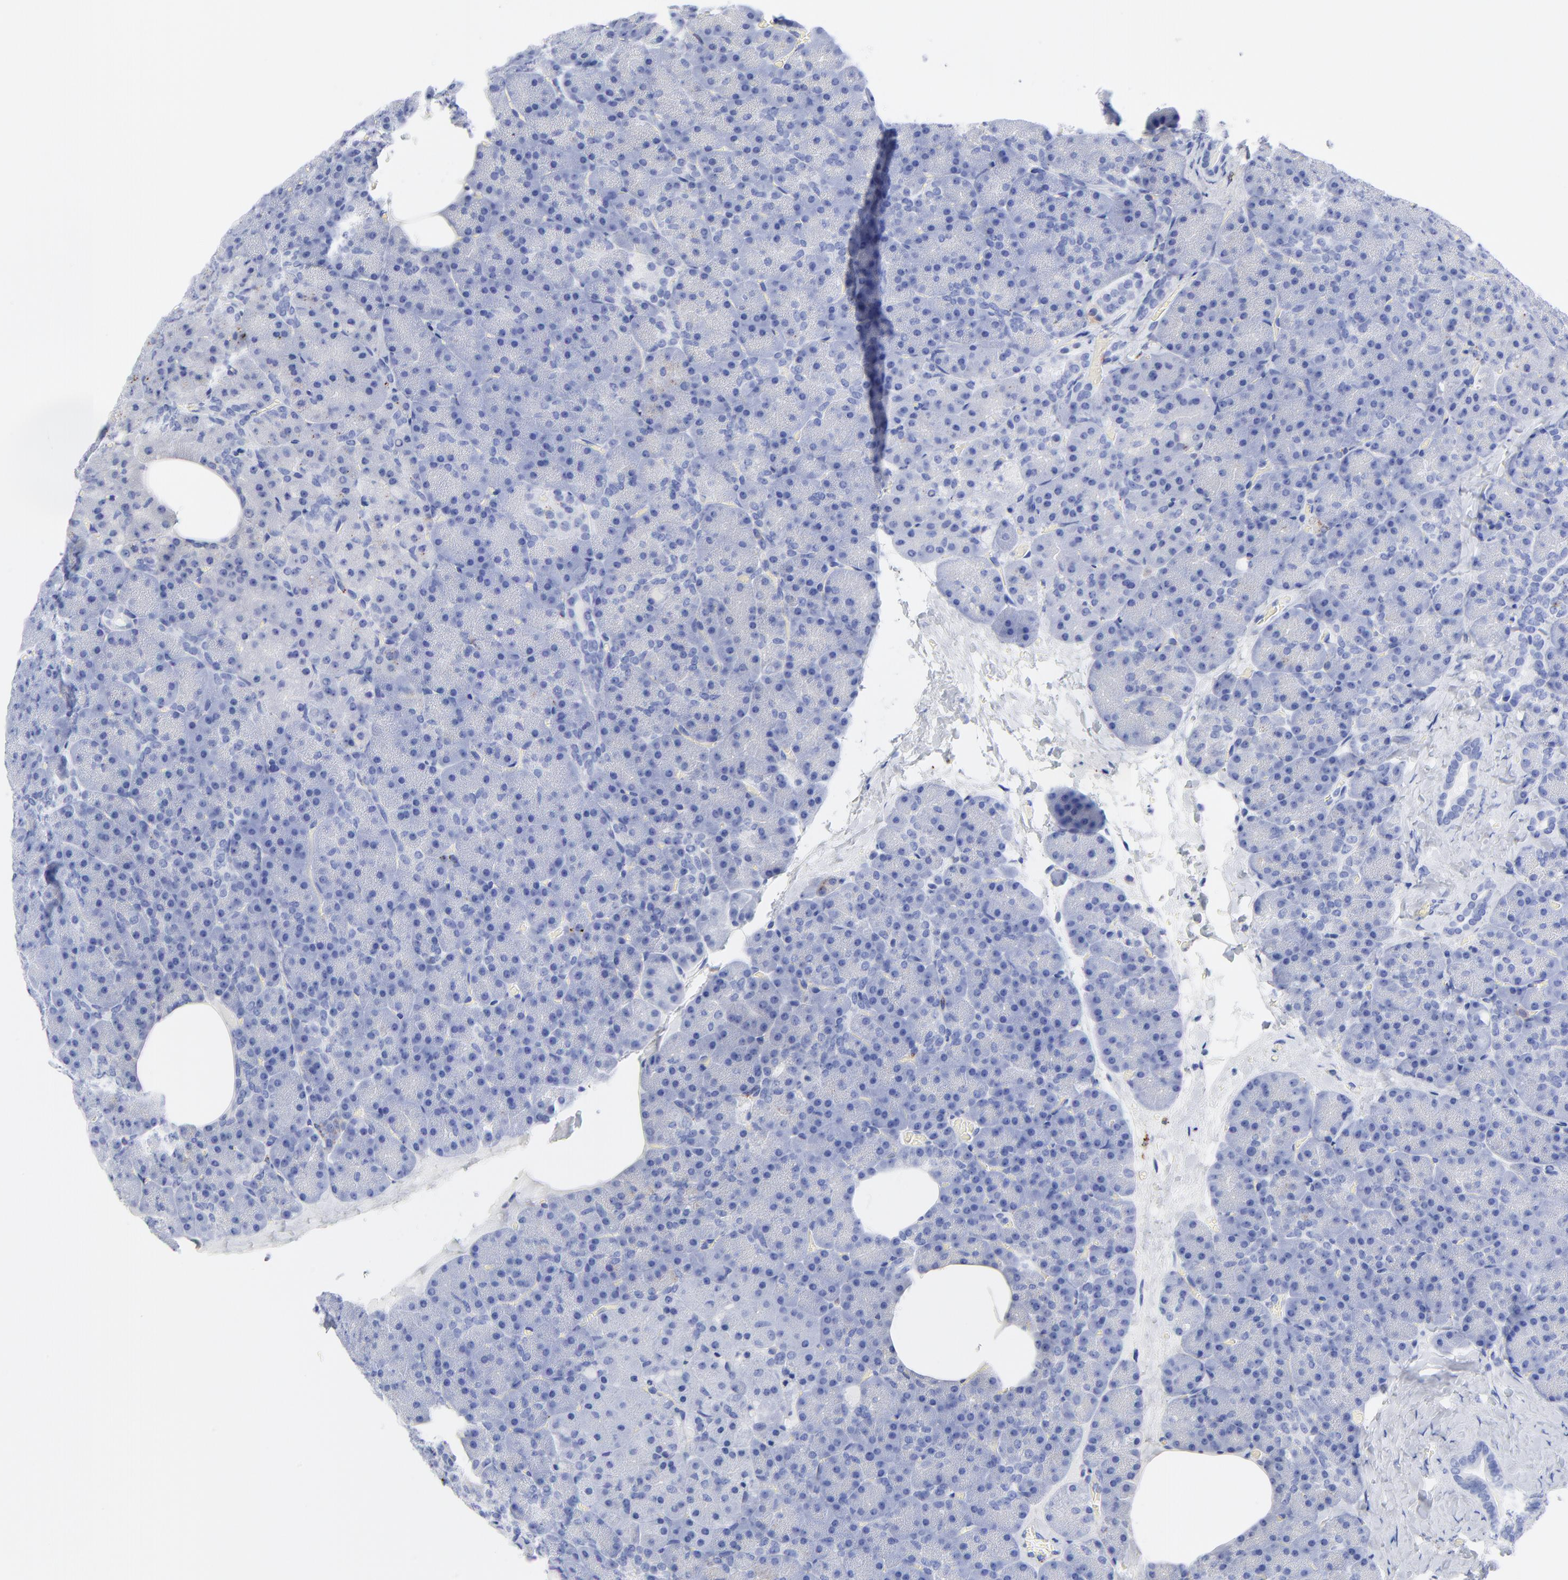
{"staining": {"intensity": "moderate", "quantity": "<25%", "location": "cytoplasmic/membranous"}, "tissue": "carcinoid", "cell_type": "Tumor cells", "image_type": "cancer", "snomed": [{"axis": "morphology", "description": "Normal tissue, NOS"}, {"axis": "morphology", "description": "Carcinoid, malignant, NOS"}, {"axis": "topography", "description": "Pancreas"}], "caption": "A low amount of moderate cytoplasmic/membranous expression is identified in about <25% of tumor cells in carcinoid tissue.", "gene": "CPVL", "patient": {"sex": "female", "age": 35}}